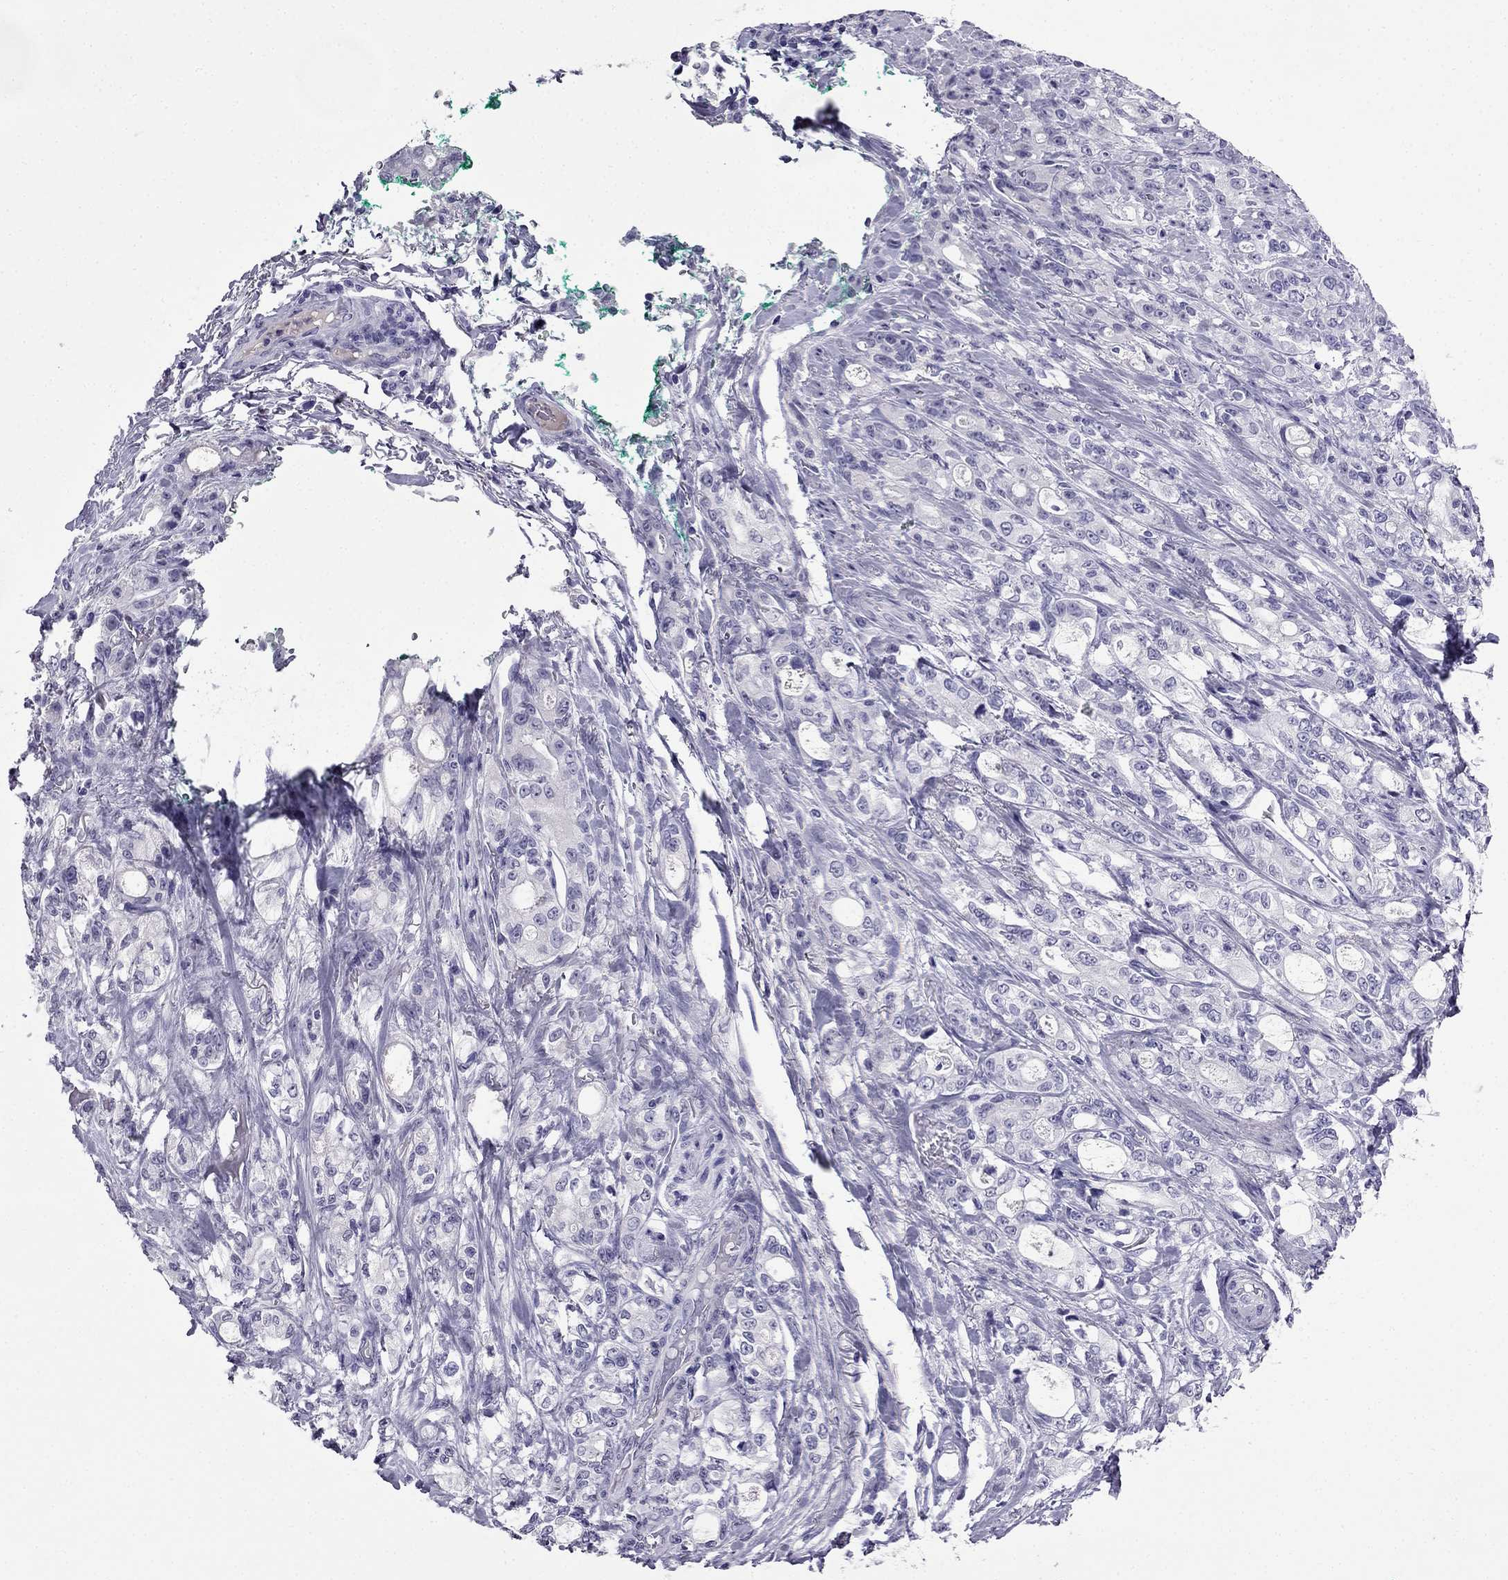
{"staining": {"intensity": "negative", "quantity": "none", "location": "none"}, "tissue": "stomach cancer", "cell_type": "Tumor cells", "image_type": "cancer", "snomed": [{"axis": "morphology", "description": "Adenocarcinoma, NOS"}, {"axis": "topography", "description": "Stomach"}], "caption": "Immunohistochemical staining of stomach cancer (adenocarcinoma) shows no significant expression in tumor cells.", "gene": "CDHR4", "patient": {"sex": "male", "age": 63}}